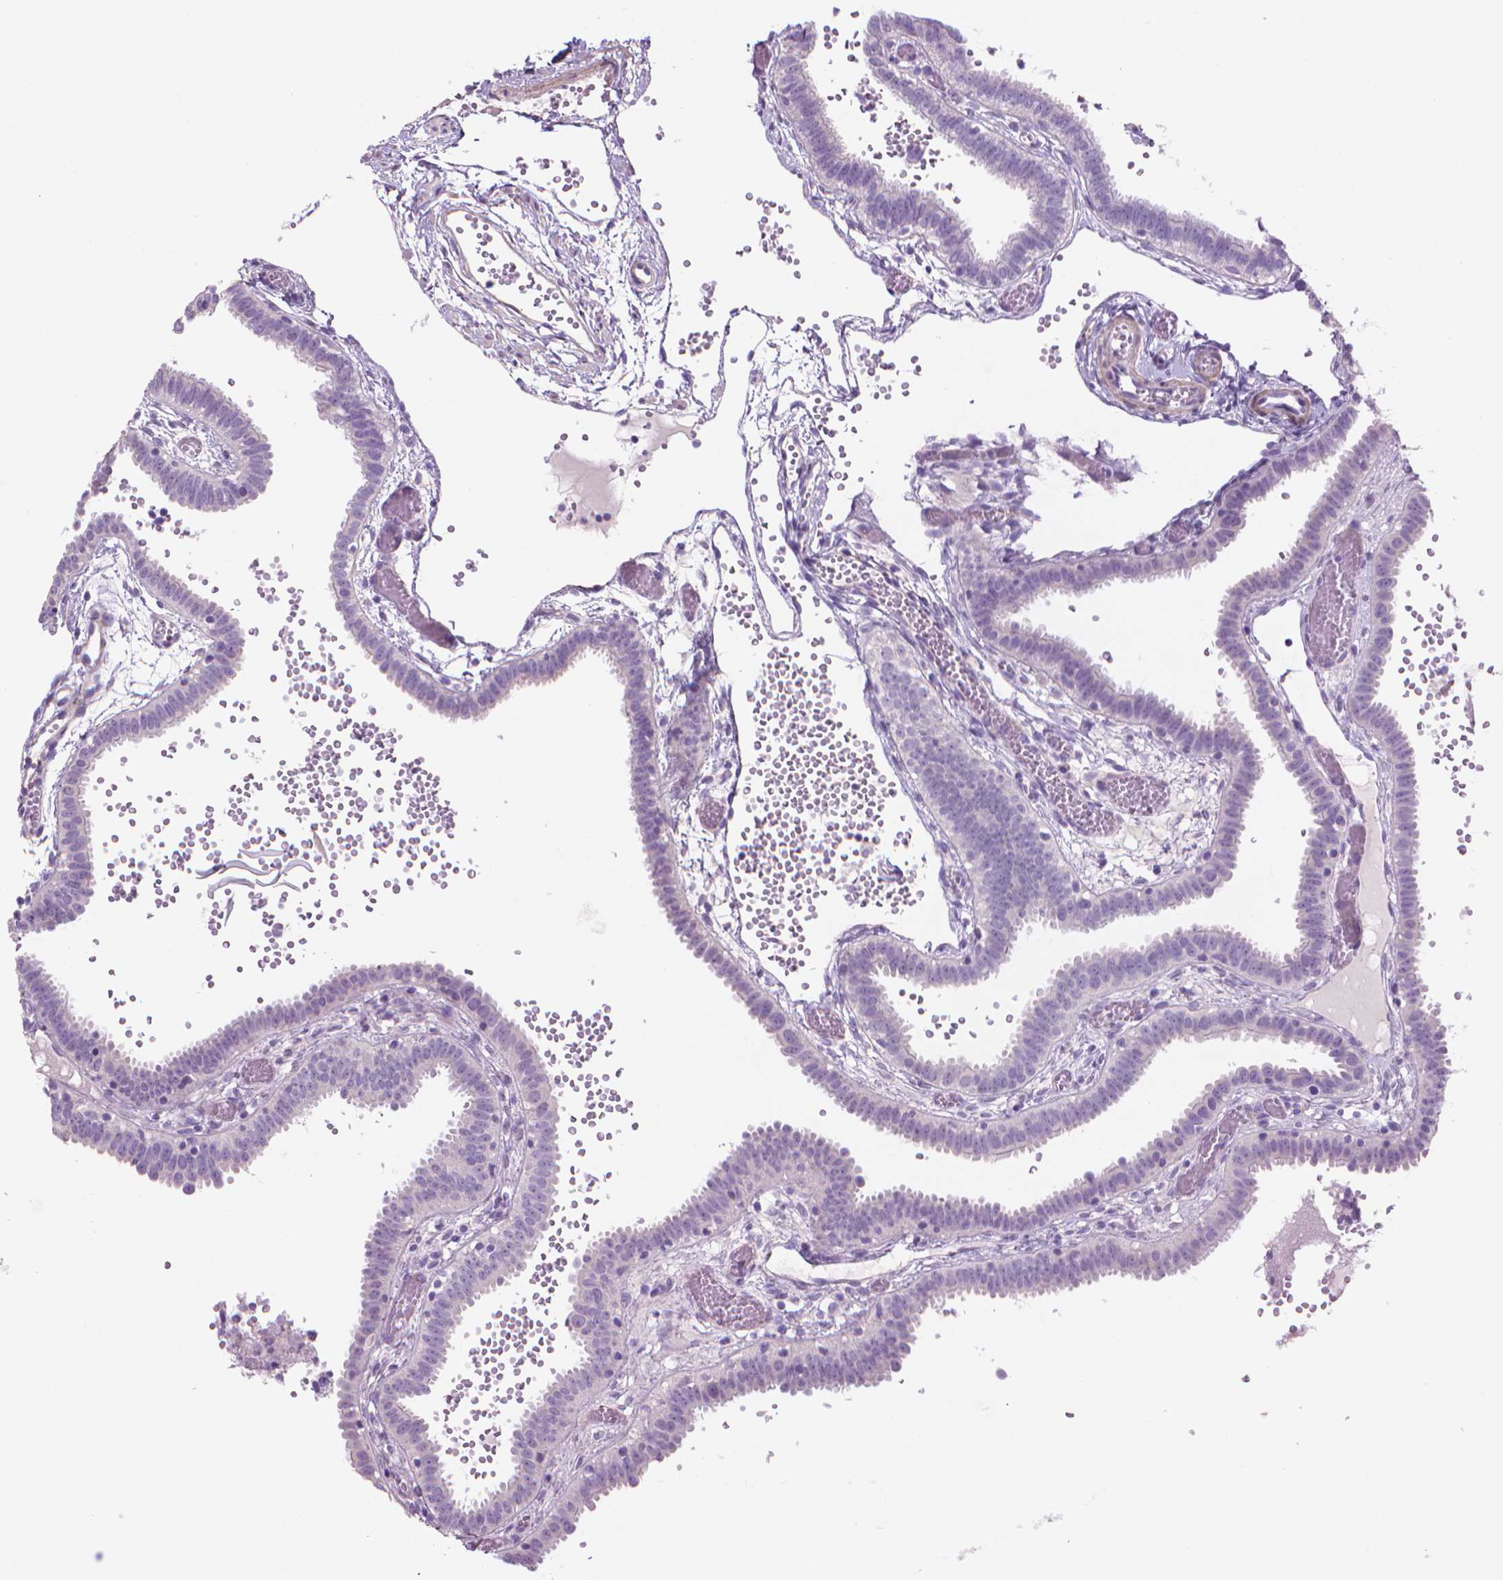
{"staining": {"intensity": "negative", "quantity": "none", "location": "none"}, "tissue": "fallopian tube", "cell_type": "Glandular cells", "image_type": "normal", "snomed": [{"axis": "morphology", "description": "Normal tissue, NOS"}, {"axis": "topography", "description": "Fallopian tube"}], "caption": "This image is of normal fallopian tube stained with IHC to label a protein in brown with the nuclei are counter-stained blue. There is no staining in glandular cells. (Stains: DAB immunohistochemistry with hematoxylin counter stain, Microscopy: brightfield microscopy at high magnification).", "gene": "GSDMA", "patient": {"sex": "female", "age": 37}}